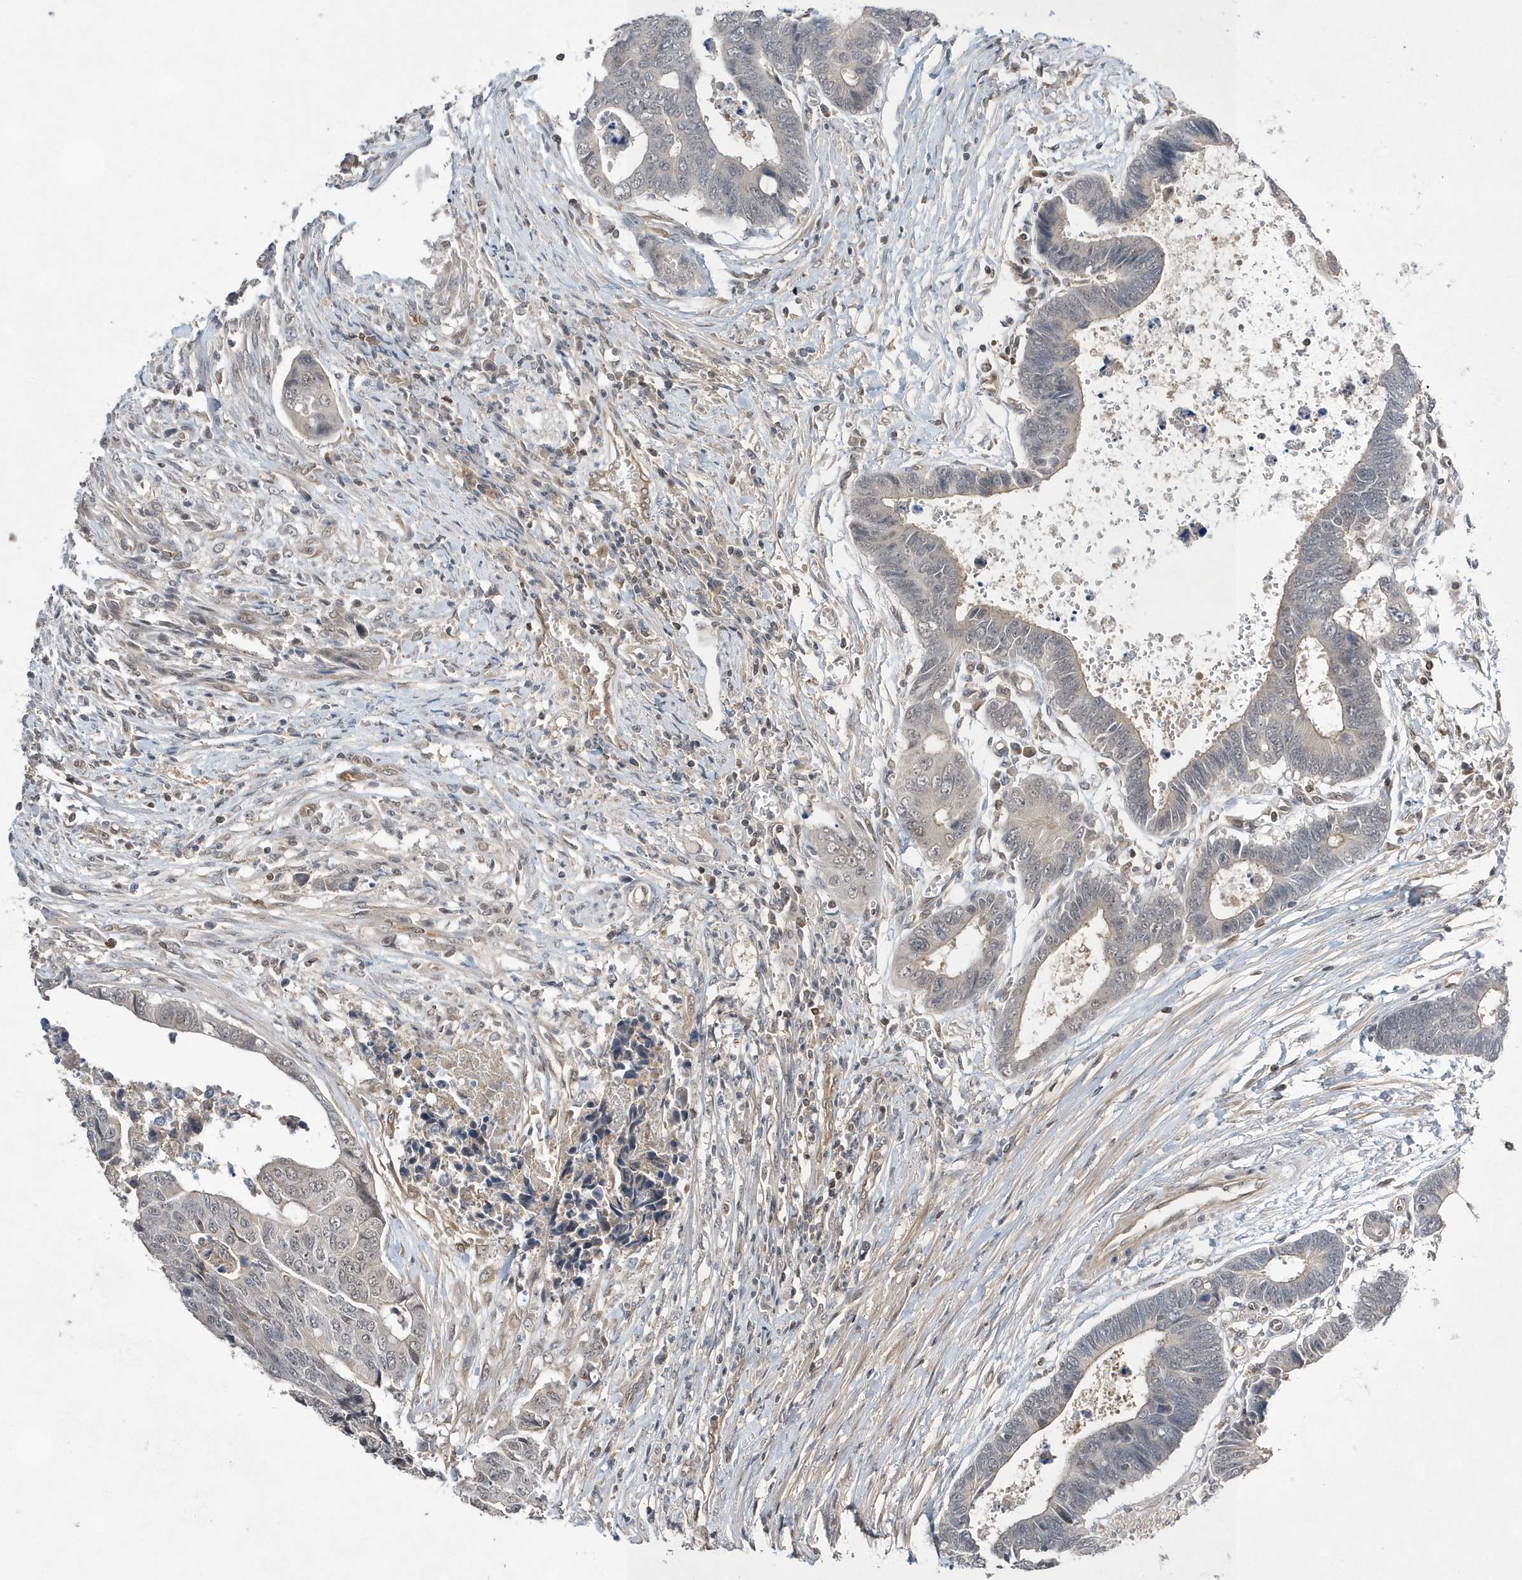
{"staining": {"intensity": "negative", "quantity": "none", "location": "none"}, "tissue": "colorectal cancer", "cell_type": "Tumor cells", "image_type": "cancer", "snomed": [{"axis": "morphology", "description": "Adenocarcinoma, NOS"}, {"axis": "topography", "description": "Rectum"}], "caption": "Immunohistochemistry of colorectal cancer (adenocarcinoma) displays no staining in tumor cells. The staining is performed using DAB (3,3'-diaminobenzidine) brown chromogen with nuclei counter-stained in using hematoxylin.", "gene": "TMEM132B", "patient": {"sex": "male", "age": 84}}